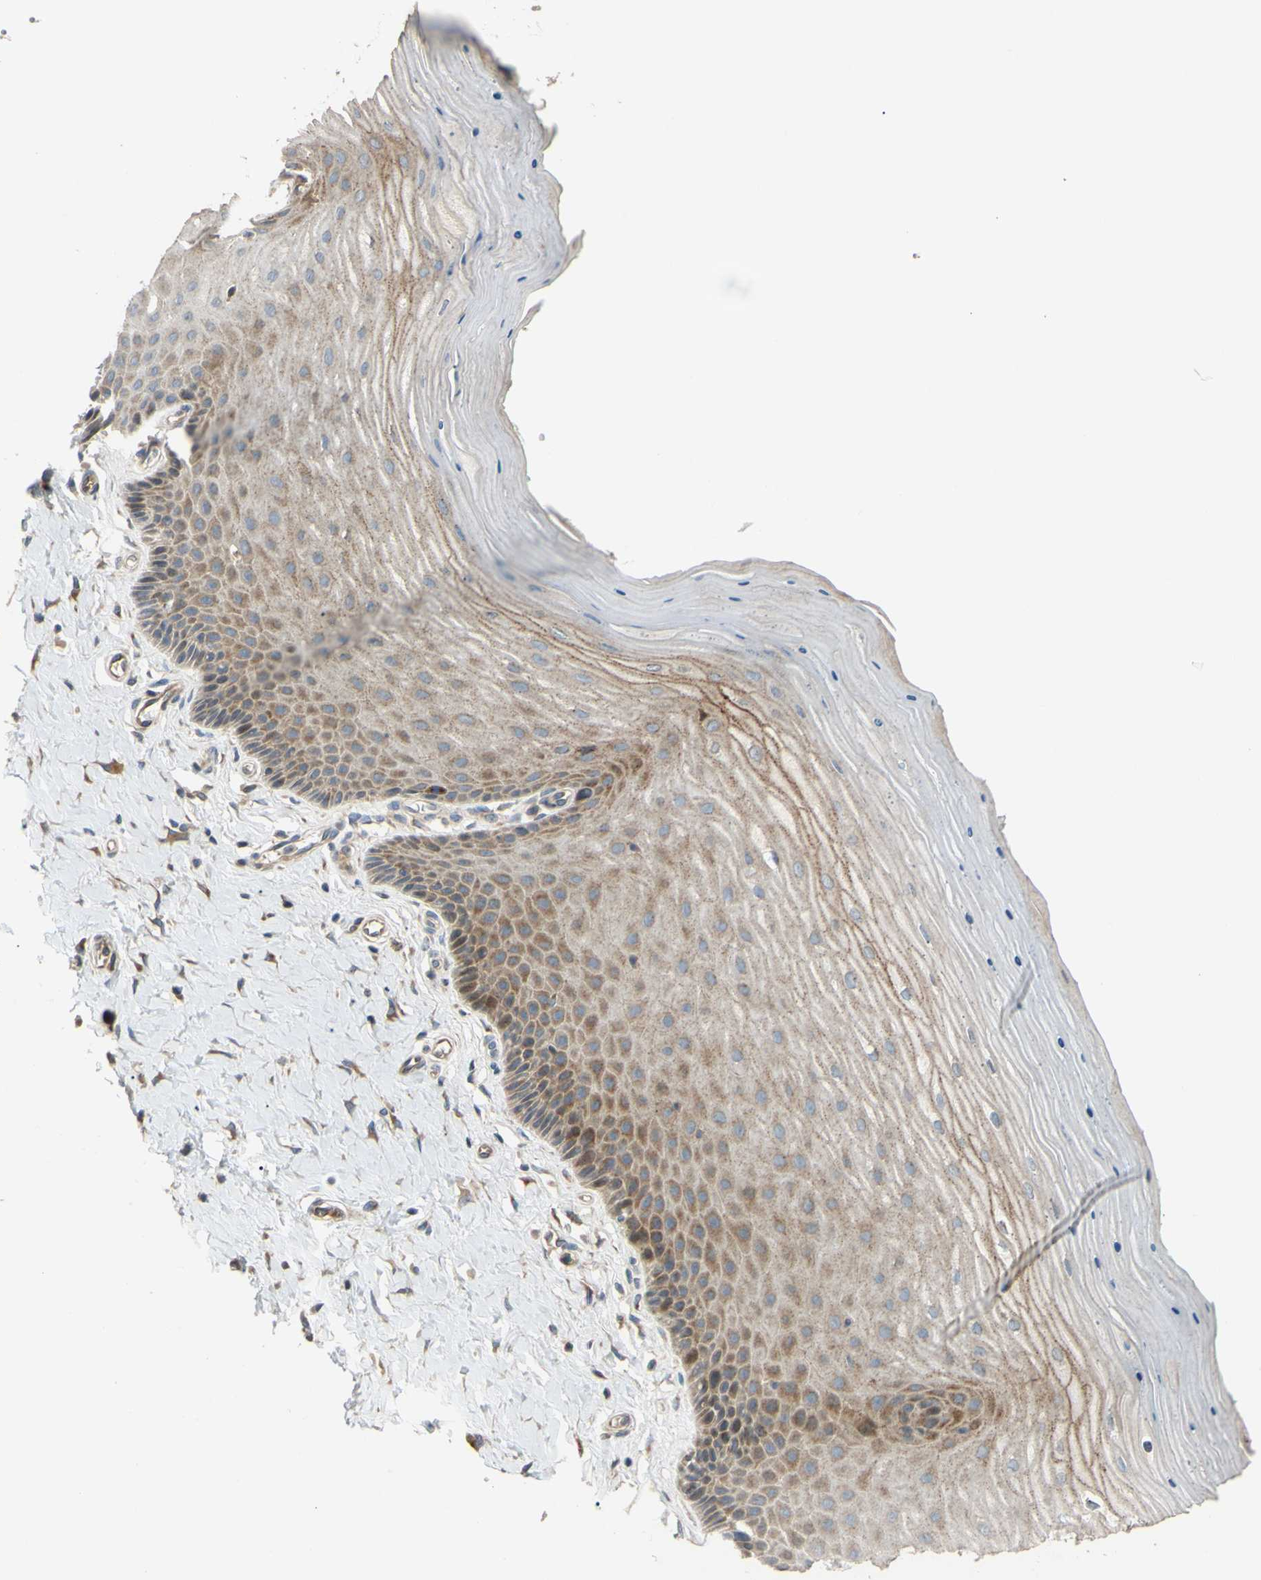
{"staining": {"intensity": "moderate", "quantity": ">75%", "location": "cytoplasmic/membranous"}, "tissue": "cervix", "cell_type": "Glandular cells", "image_type": "normal", "snomed": [{"axis": "morphology", "description": "Normal tissue, NOS"}, {"axis": "topography", "description": "Cervix"}], "caption": "Cervix stained with DAB immunohistochemistry exhibits medium levels of moderate cytoplasmic/membranous staining in approximately >75% of glandular cells.", "gene": "SPTLC1", "patient": {"sex": "female", "age": 55}}